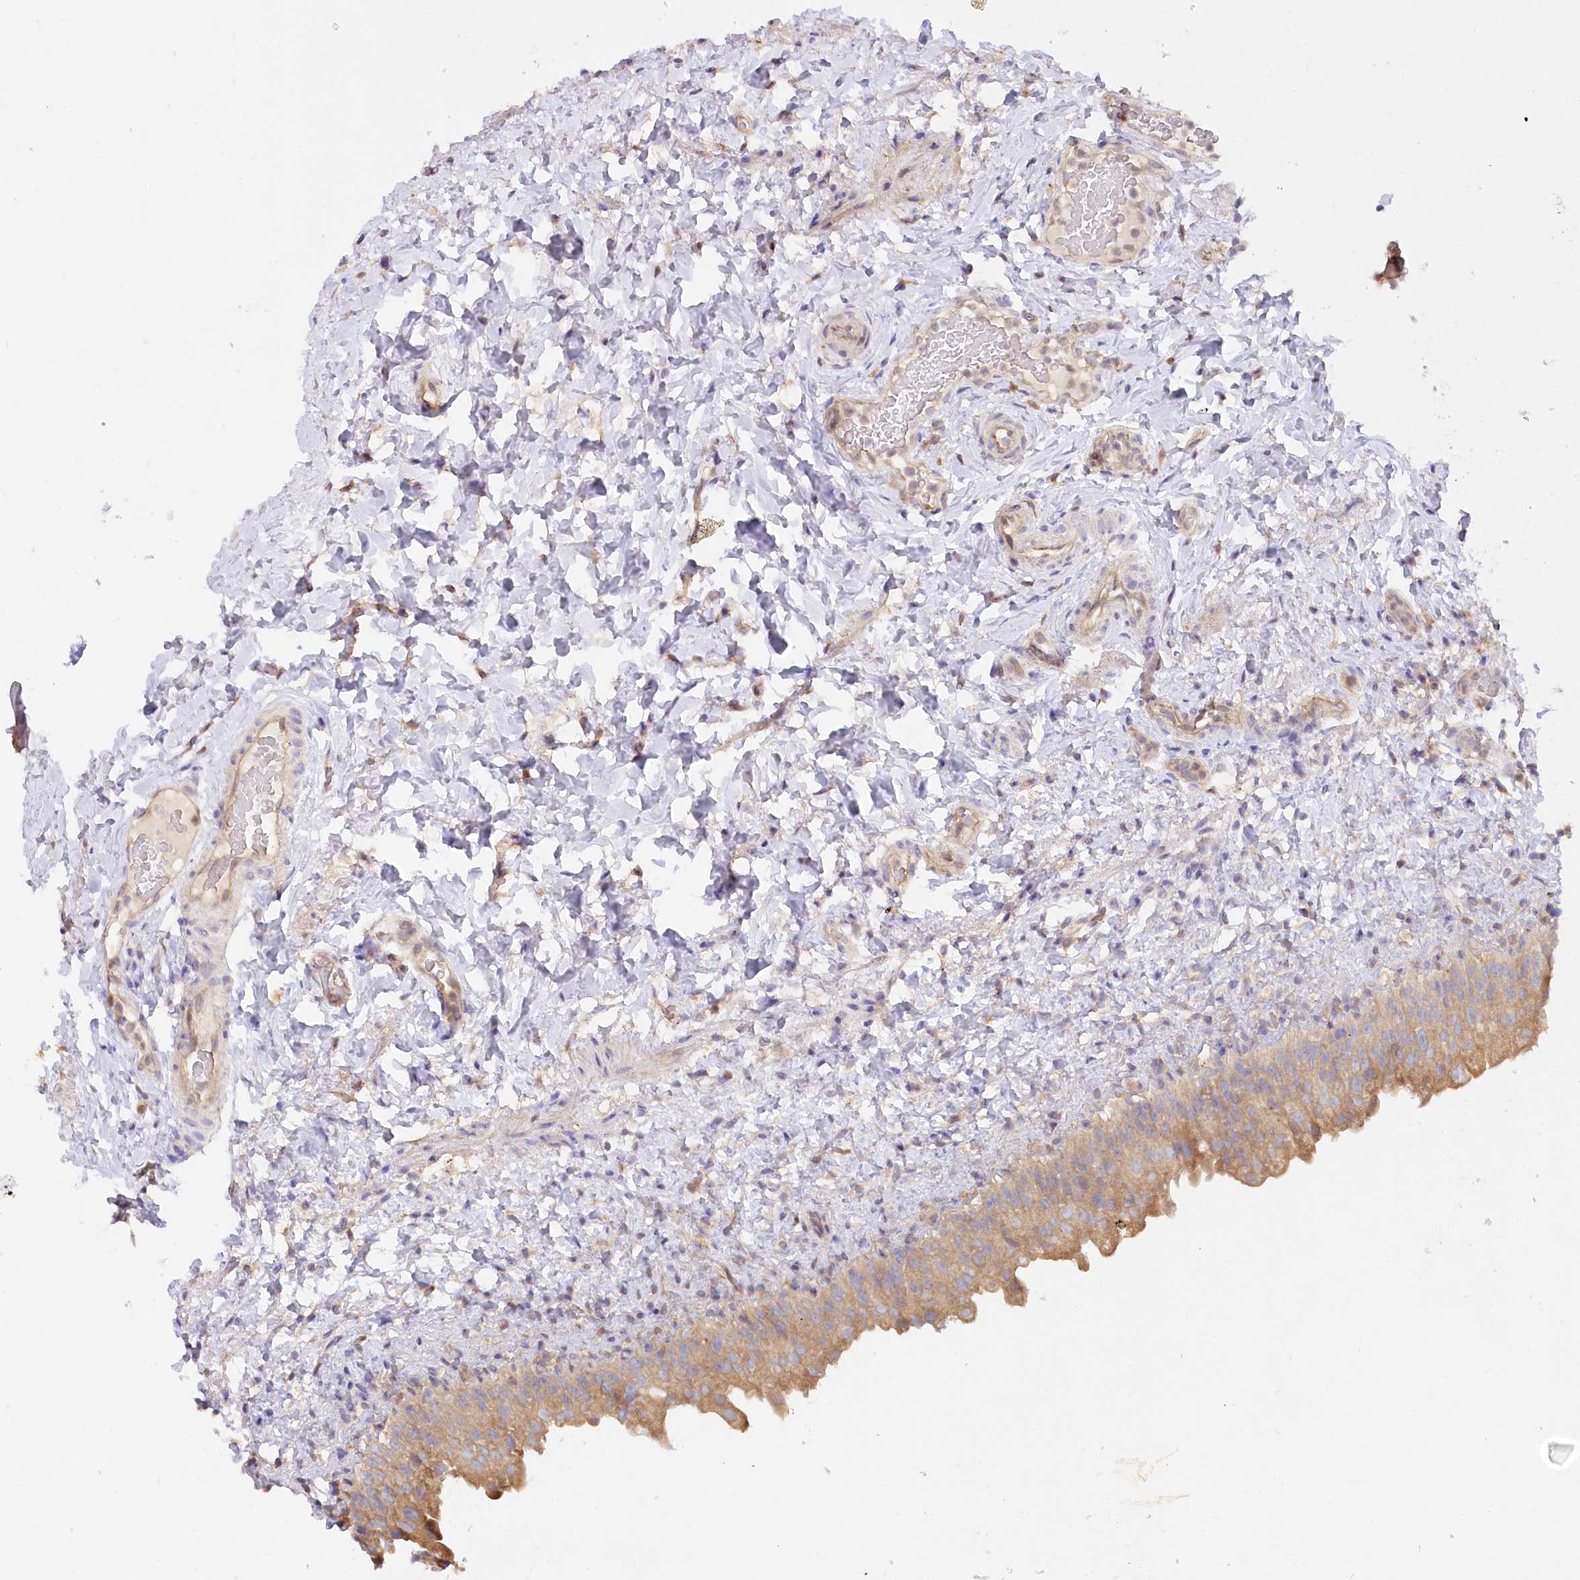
{"staining": {"intensity": "moderate", "quantity": "25%-75%", "location": "cytoplasmic/membranous"}, "tissue": "urinary bladder", "cell_type": "Urothelial cells", "image_type": "normal", "snomed": [{"axis": "morphology", "description": "Normal tissue, NOS"}, {"axis": "topography", "description": "Urinary bladder"}], "caption": "A medium amount of moderate cytoplasmic/membranous positivity is seen in about 25%-75% of urothelial cells in benign urinary bladder. (IHC, brightfield microscopy, high magnification).", "gene": "PAIP2", "patient": {"sex": "female", "age": 27}}